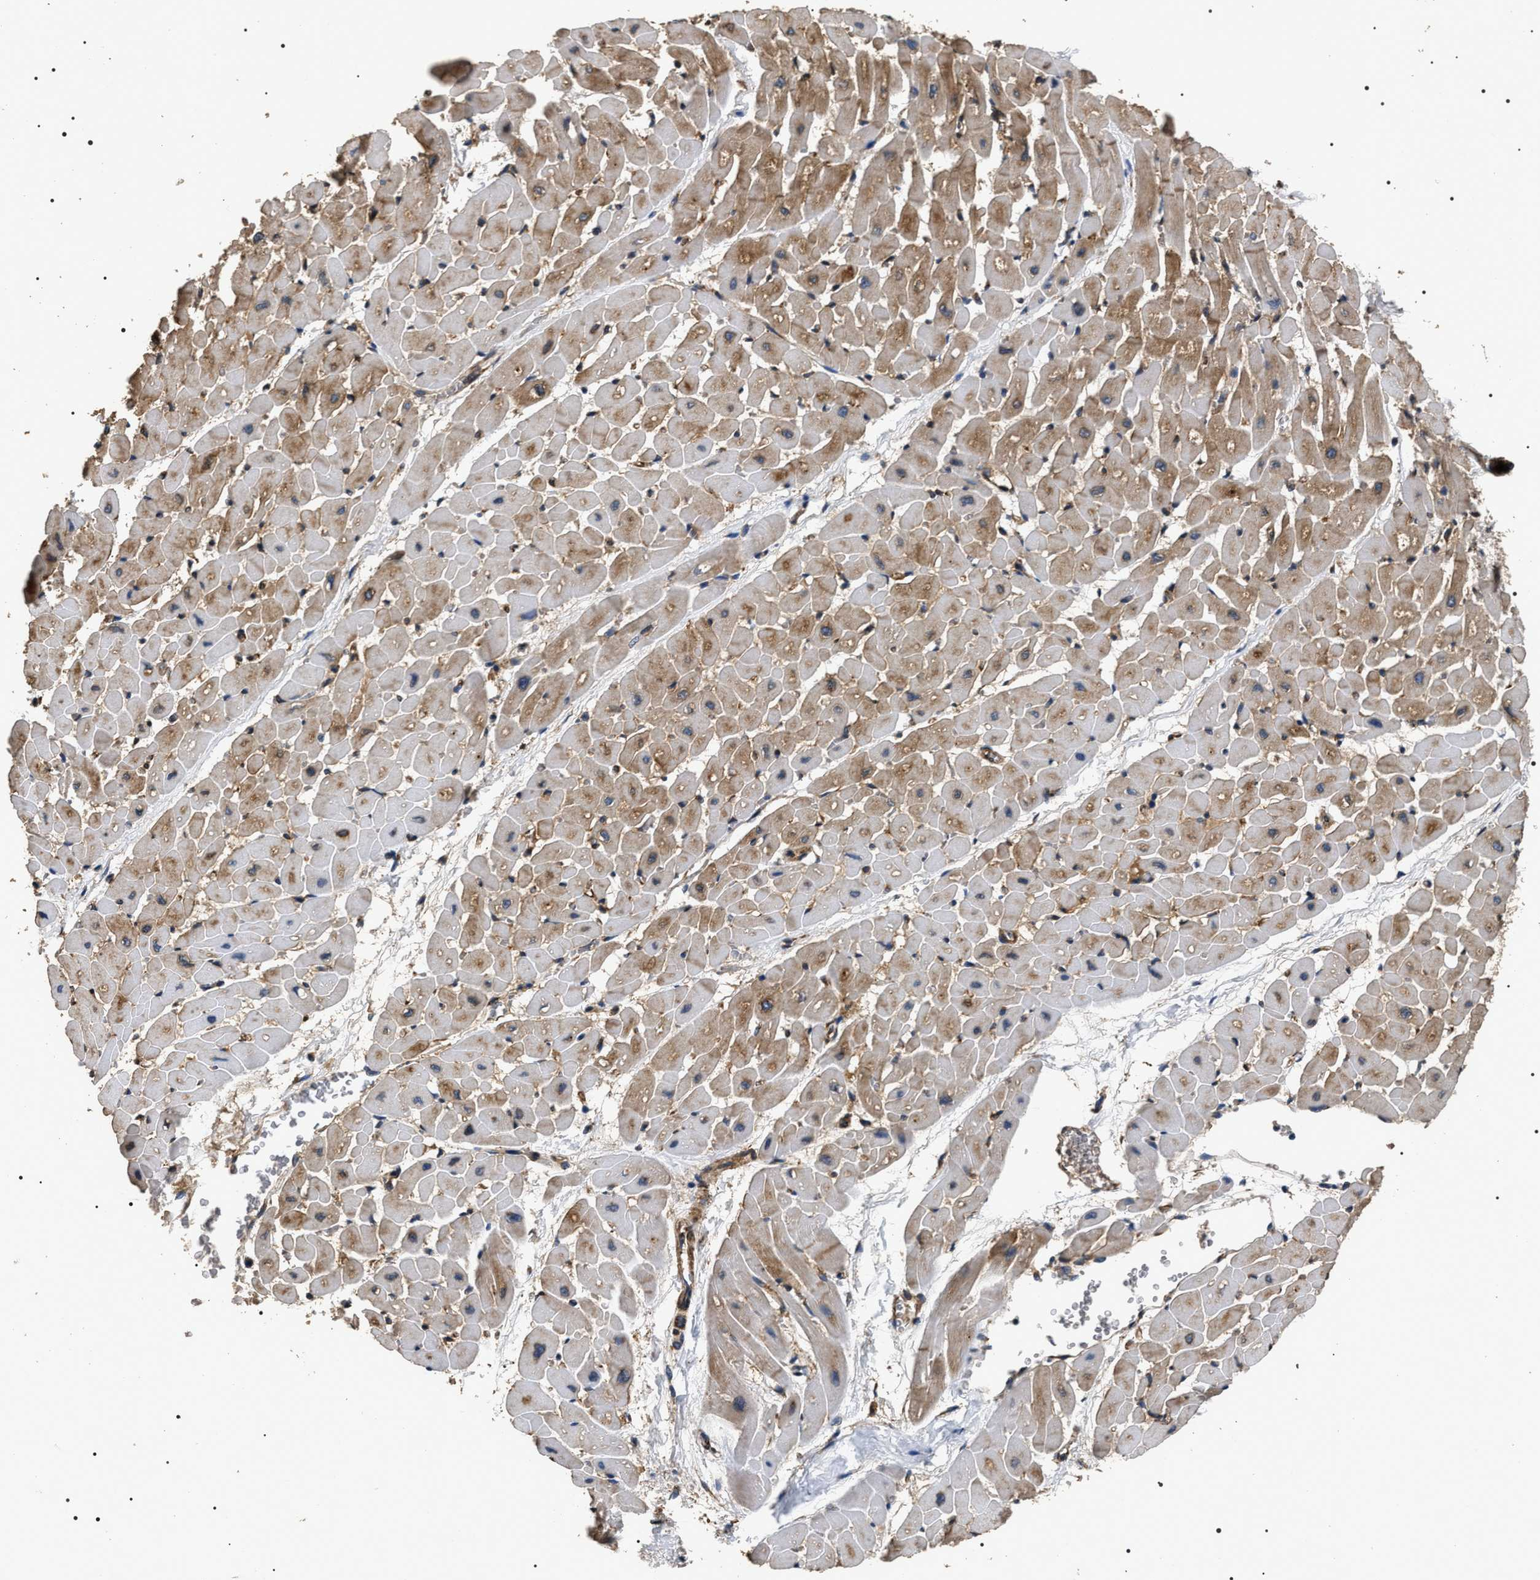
{"staining": {"intensity": "moderate", "quantity": "<25%", "location": "cytoplasmic/membranous"}, "tissue": "heart muscle", "cell_type": "Cardiomyocytes", "image_type": "normal", "snomed": [{"axis": "morphology", "description": "Normal tissue, NOS"}, {"axis": "topography", "description": "Heart"}], "caption": "A high-resolution micrograph shows immunohistochemistry (IHC) staining of benign heart muscle, which displays moderate cytoplasmic/membranous positivity in approximately <25% of cardiomyocytes.", "gene": "KTN1", "patient": {"sex": "male", "age": 45}}